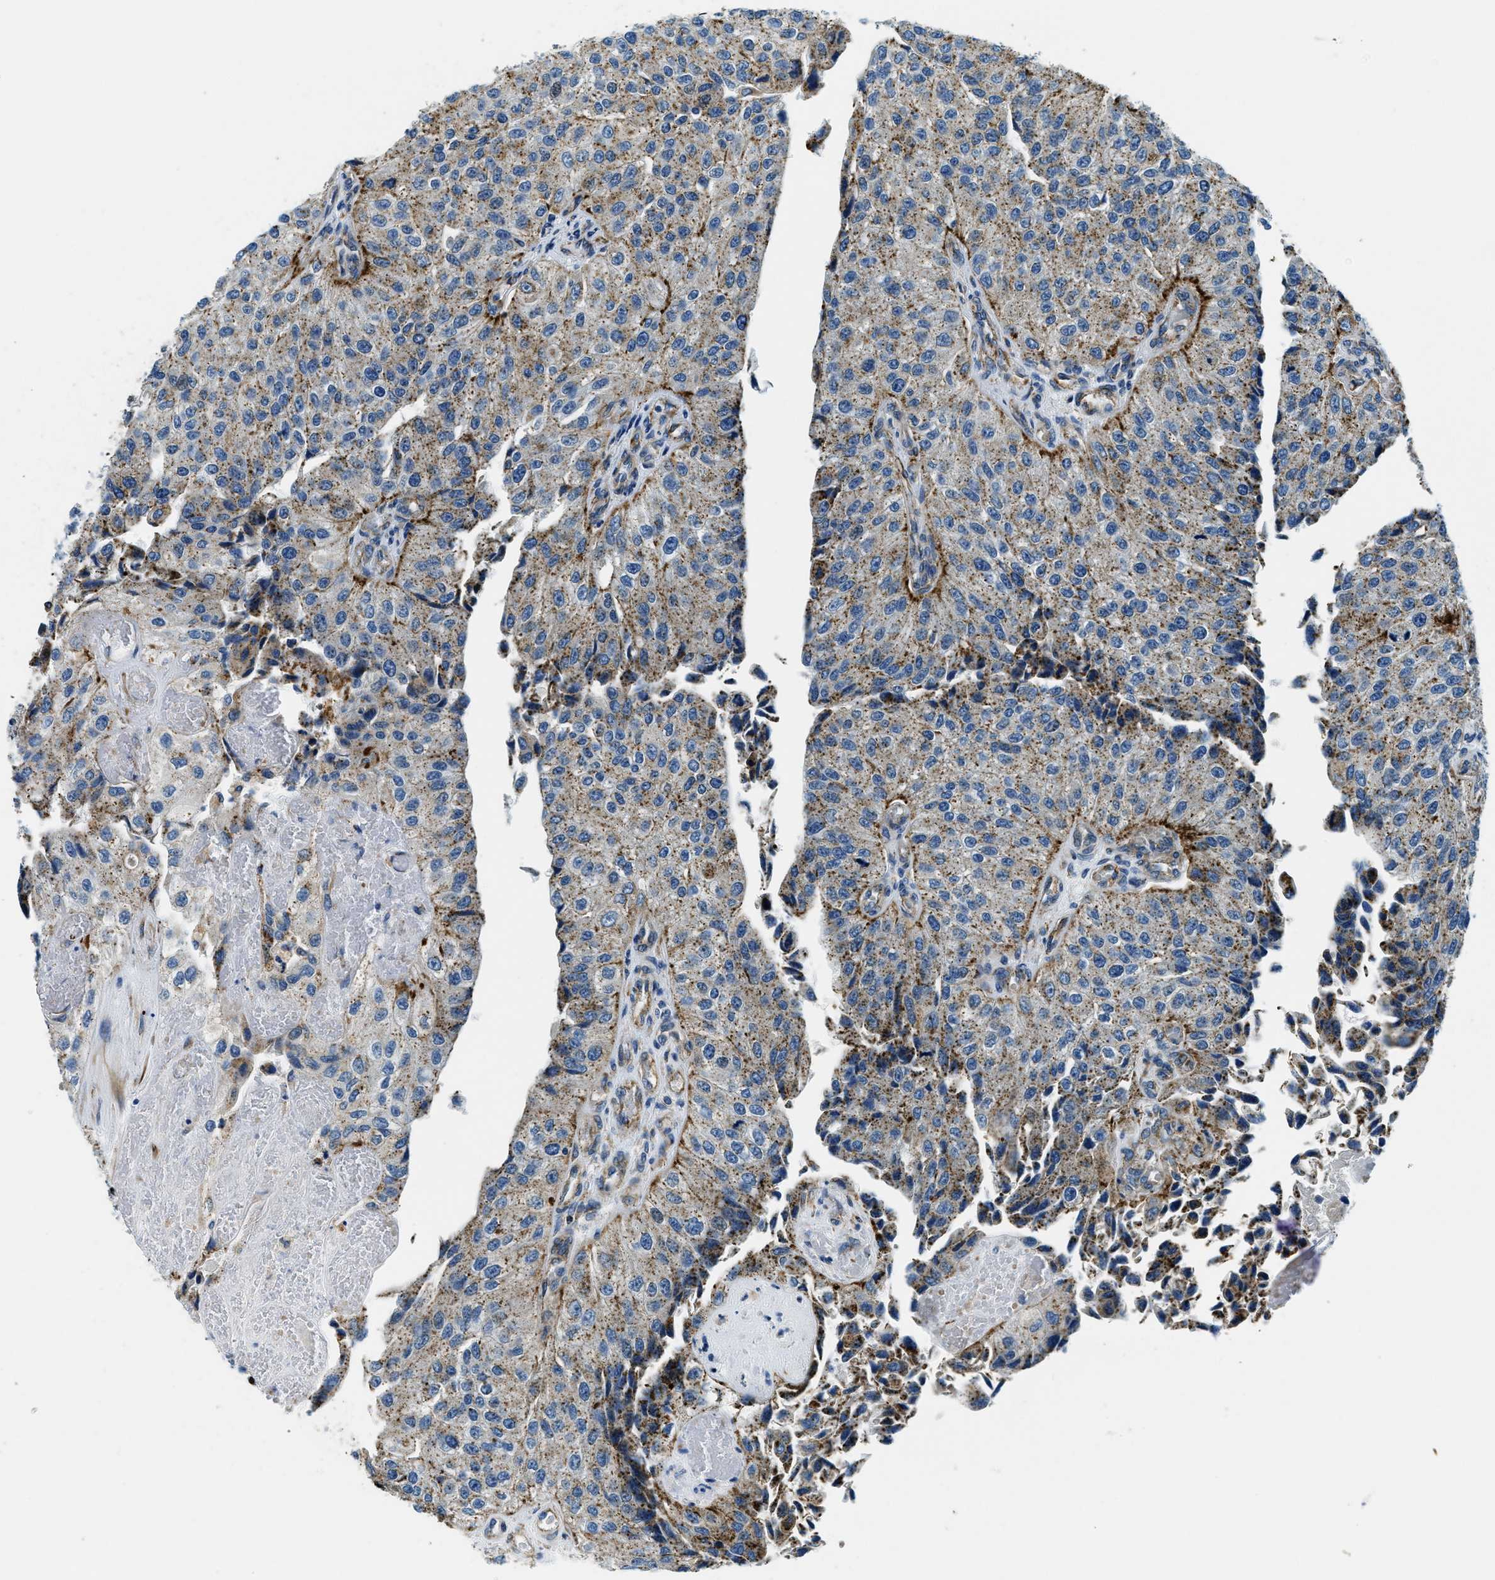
{"staining": {"intensity": "moderate", "quantity": ">75%", "location": "cytoplasmic/membranous"}, "tissue": "urothelial cancer", "cell_type": "Tumor cells", "image_type": "cancer", "snomed": [{"axis": "morphology", "description": "Urothelial carcinoma, High grade"}, {"axis": "topography", "description": "Kidney"}, {"axis": "topography", "description": "Urinary bladder"}], "caption": "Protein expression analysis of human urothelial cancer reveals moderate cytoplasmic/membranous staining in approximately >75% of tumor cells.", "gene": "GNS", "patient": {"sex": "male", "age": 77}}